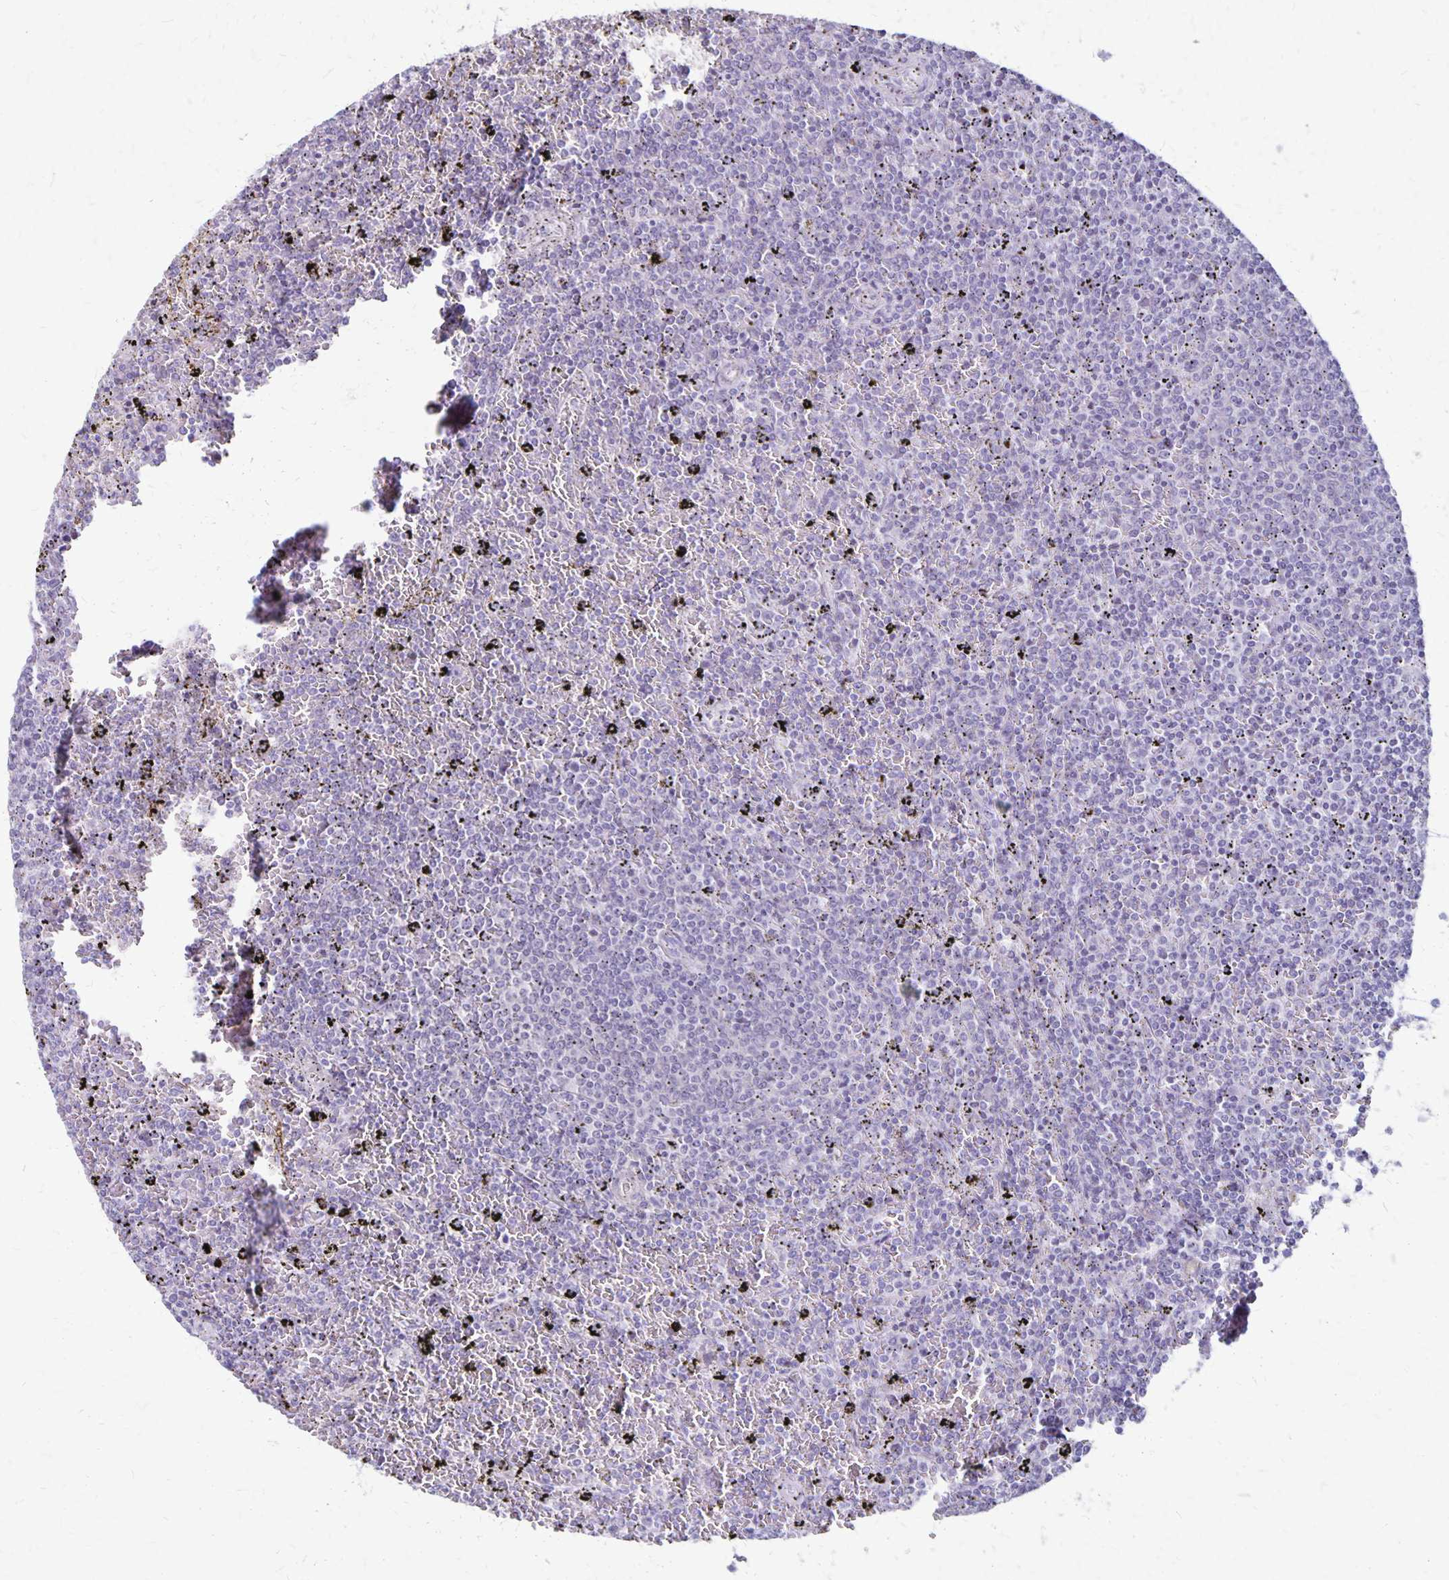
{"staining": {"intensity": "negative", "quantity": "none", "location": "none"}, "tissue": "lymphoma", "cell_type": "Tumor cells", "image_type": "cancer", "snomed": [{"axis": "morphology", "description": "Malignant lymphoma, non-Hodgkin's type, Low grade"}, {"axis": "topography", "description": "Spleen"}], "caption": "Immunohistochemical staining of low-grade malignant lymphoma, non-Hodgkin's type displays no significant staining in tumor cells.", "gene": "HOMER1", "patient": {"sex": "female", "age": 77}}